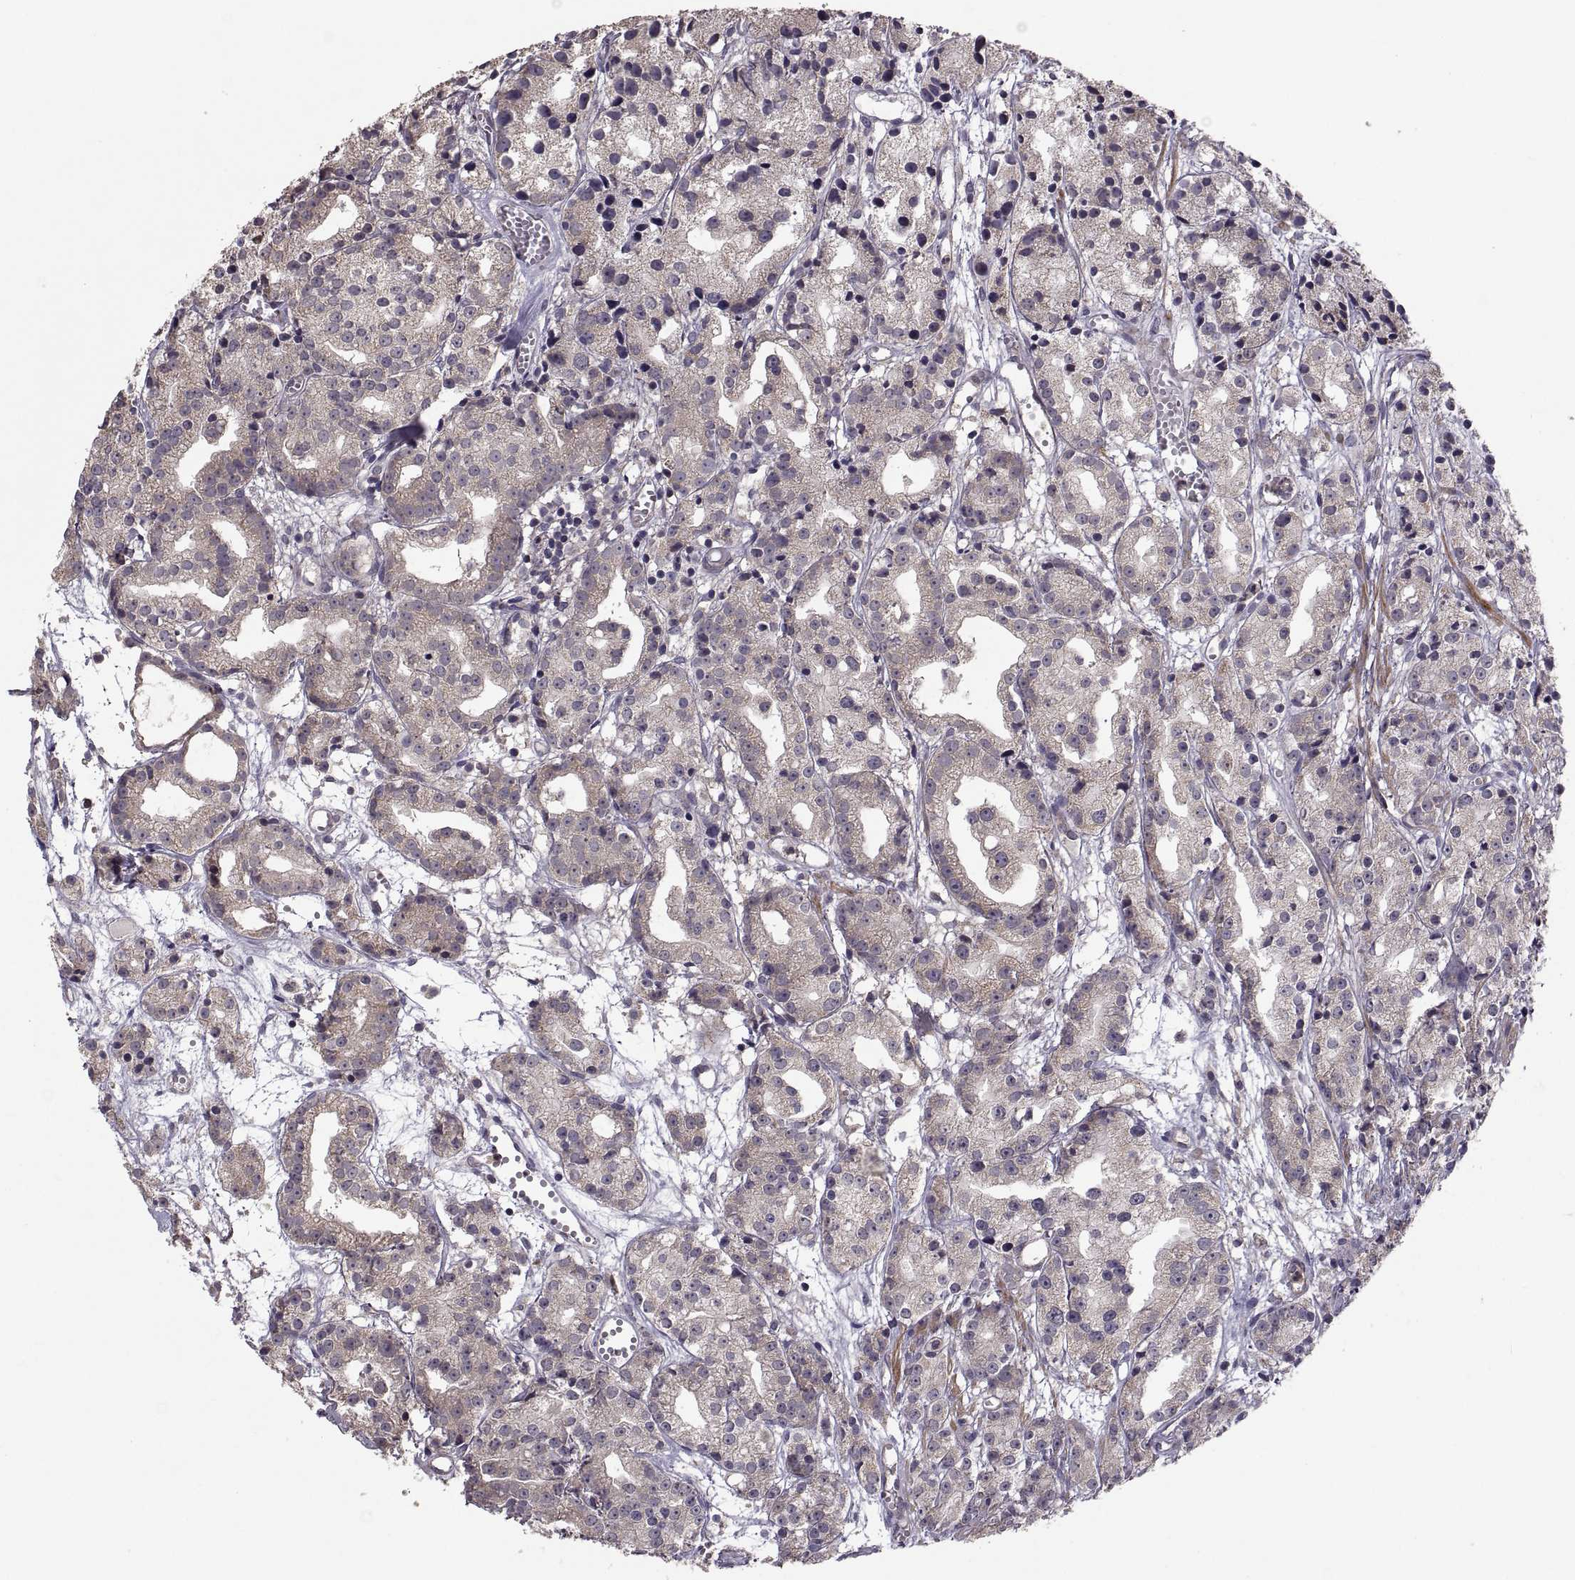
{"staining": {"intensity": "weak", "quantity": ">75%", "location": "cytoplasmic/membranous"}, "tissue": "prostate cancer", "cell_type": "Tumor cells", "image_type": "cancer", "snomed": [{"axis": "morphology", "description": "Adenocarcinoma, Medium grade"}, {"axis": "topography", "description": "Prostate"}], "caption": "Brown immunohistochemical staining in human prostate adenocarcinoma (medium-grade) displays weak cytoplasmic/membranous positivity in about >75% of tumor cells.", "gene": "PMM2", "patient": {"sex": "male", "age": 74}}